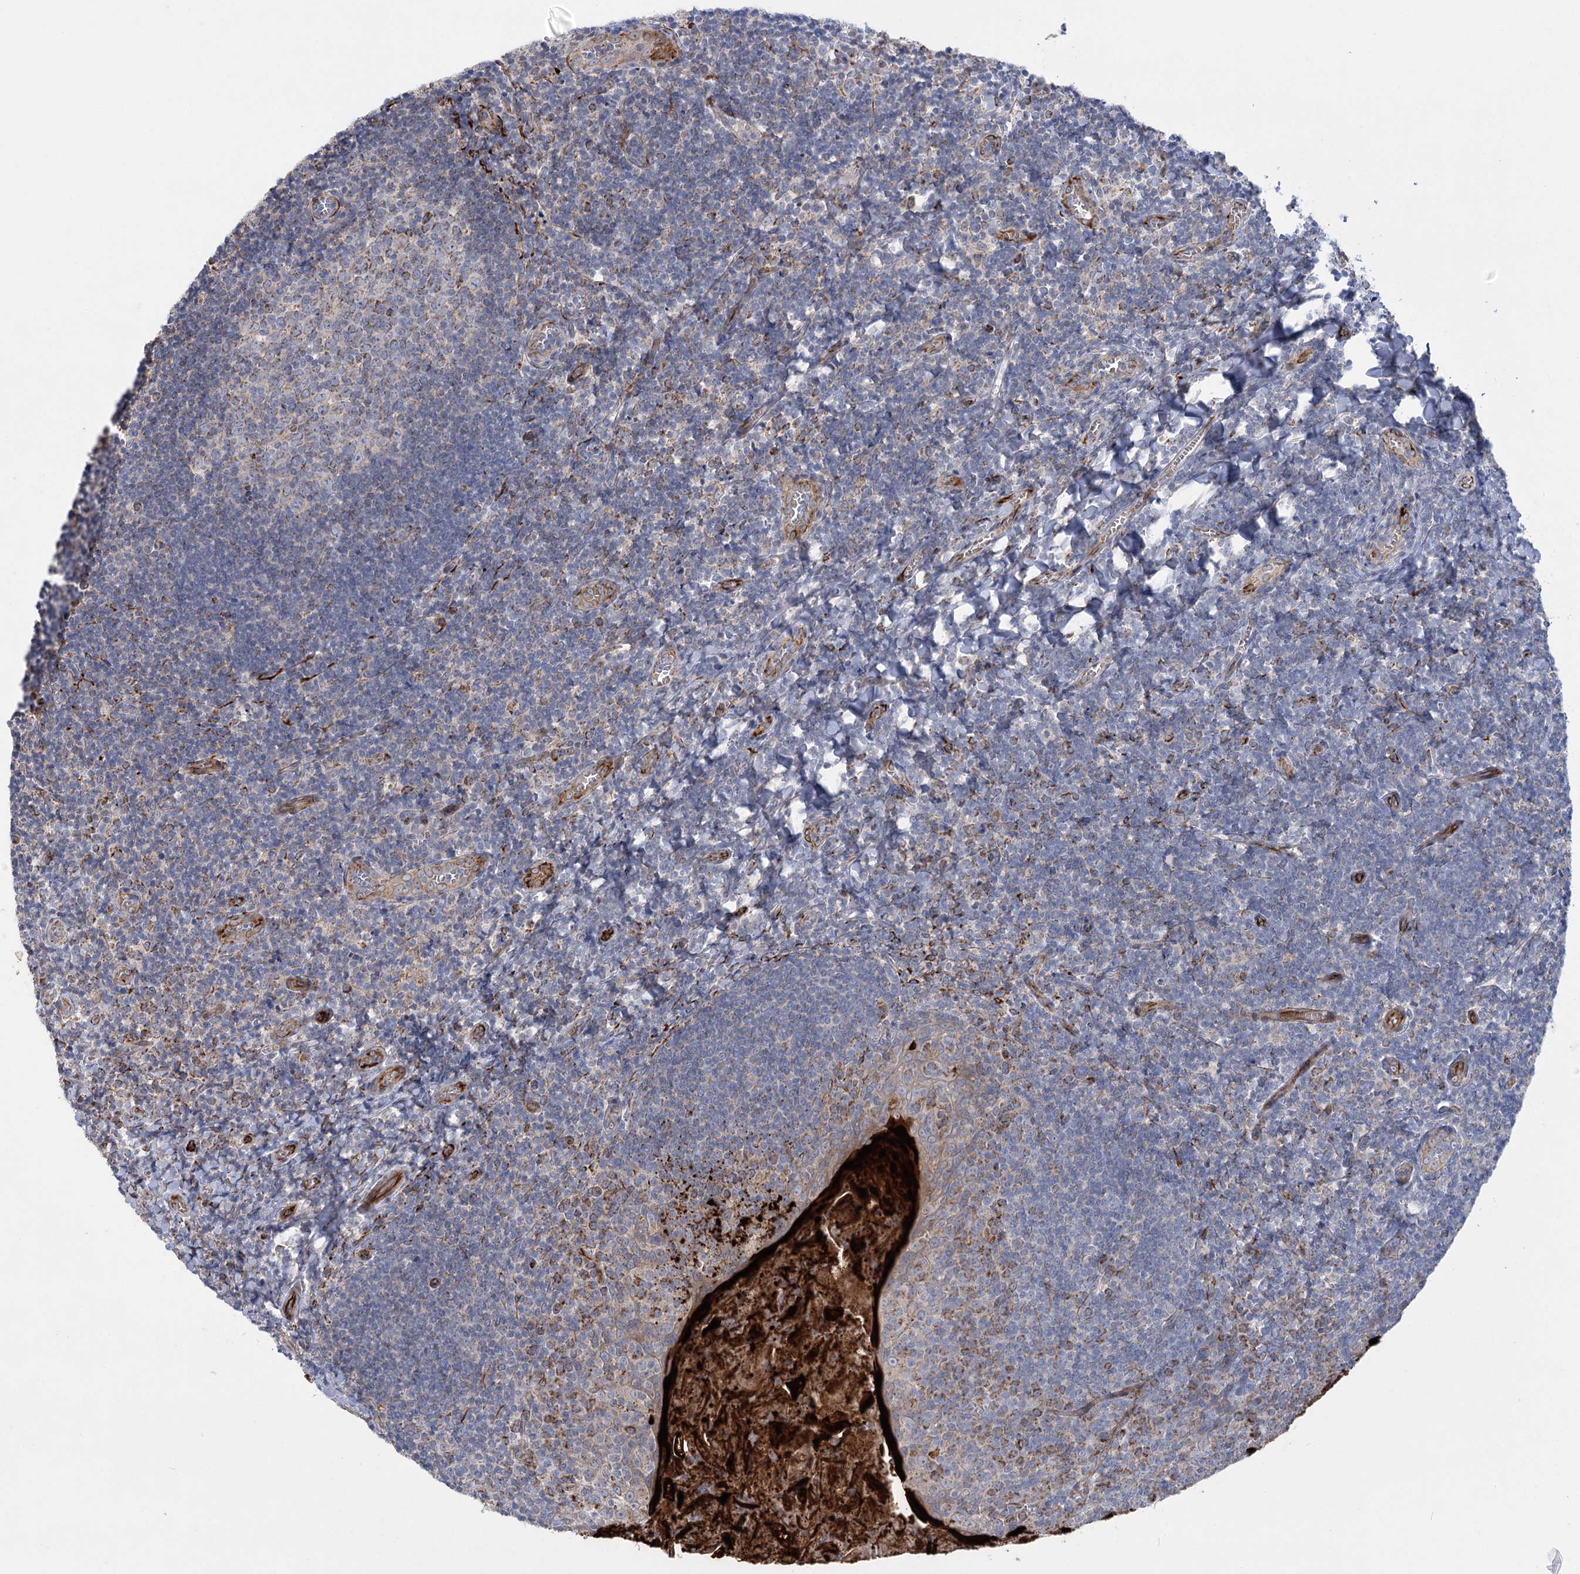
{"staining": {"intensity": "moderate", "quantity": "<25%", "location": "cytoplasmic/membranous"}, "tissue": "tonsil", "cell_type": "Germinal center cells", "image_type": "normal", "snomed": [{"axis": "morphology", "description": "Normal tissue, NOS"}, {"axis": "topography", "description": "Tonsil"}], "caption": "Protein expression analysis of unremarkable human tonsil reveals moderate cytoplasmic/membranous expression in approximately <25% of germinal center cells. The protein of interest is shown in brown color, while the nuclei are stained blue.", "gene": "DHTKD1", "patient": {"sex": "male", "age": 27}}